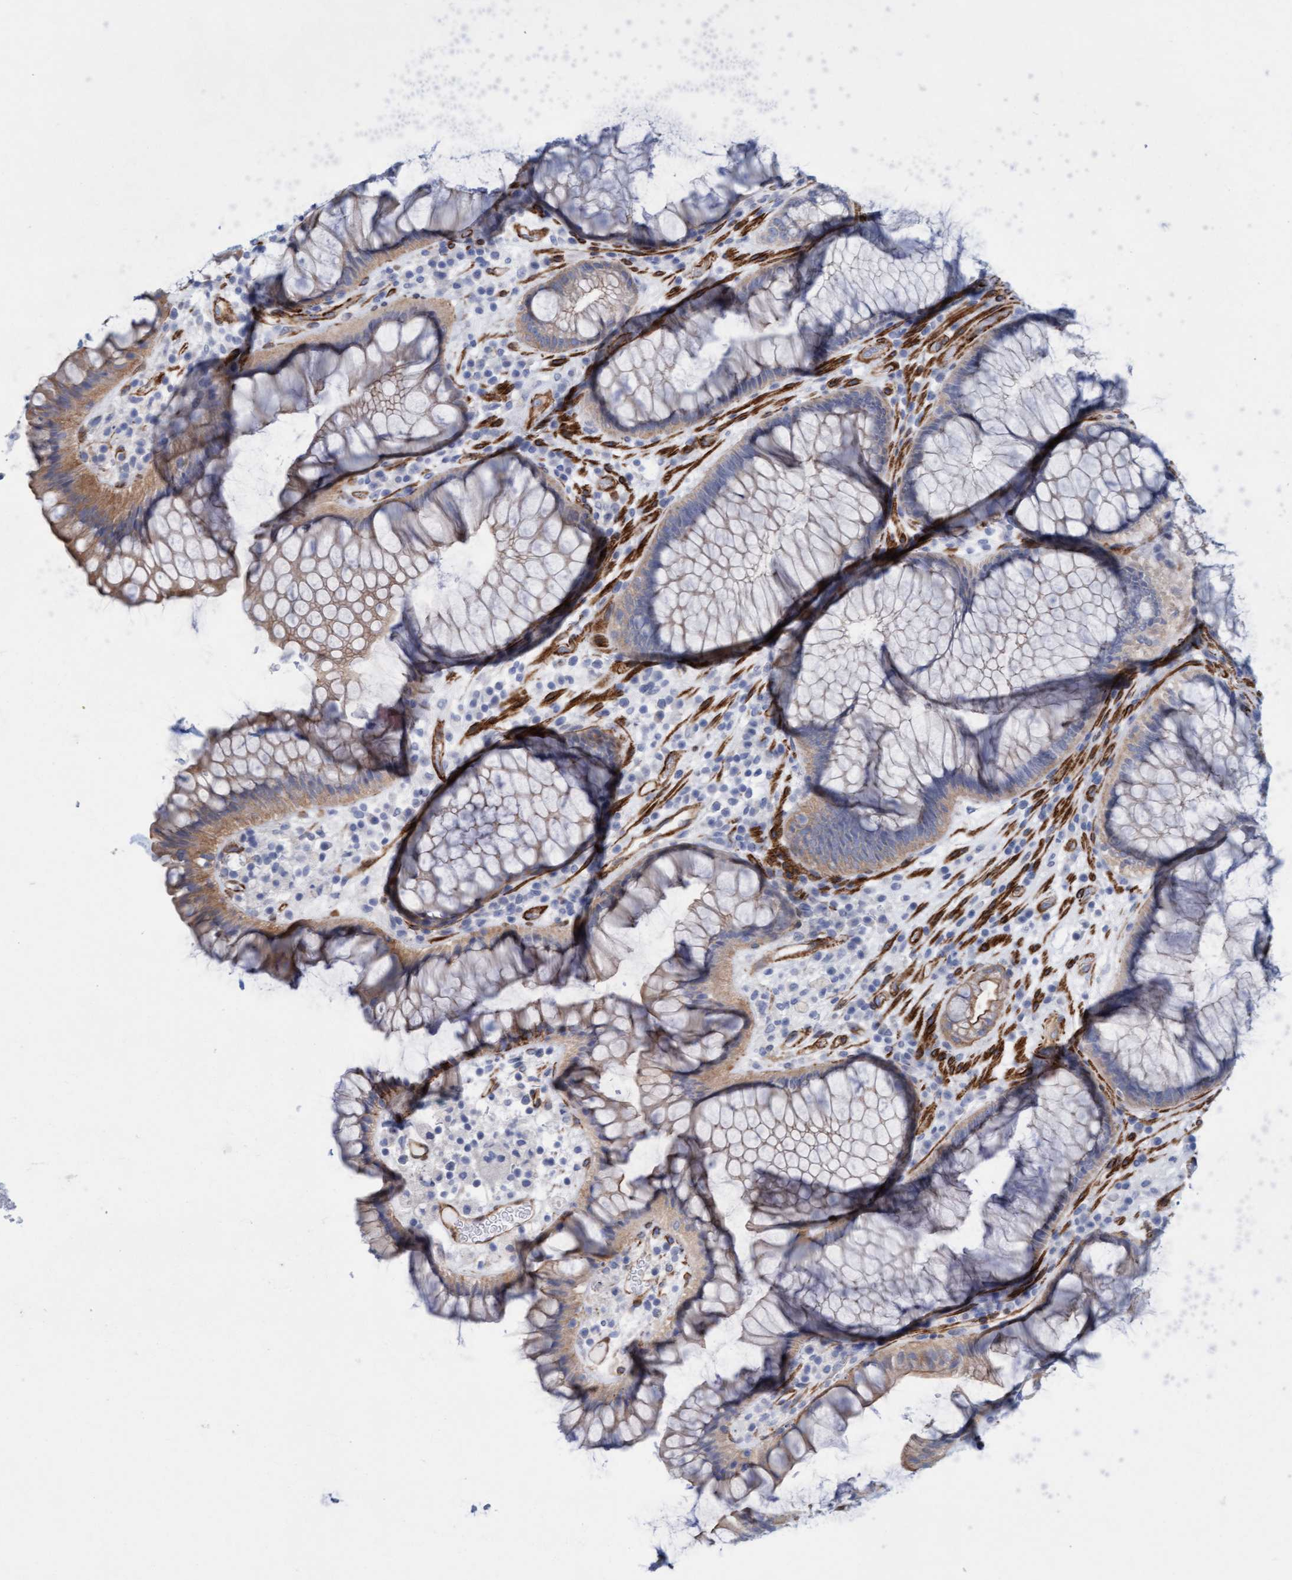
{"staining": {"intensity": "weak", "quantity": "<25%", "location": "cytoplasmic/membranous"}, "tissue": "rectum", "cell_type": "Glandular cells", "image_type": "normal", "snomed": [{"axis": "morphology", "description": "Normal tissue, NOS"}, {"axis": "topography", "description": "Rectum"}], "caption": "Micrograph shows no protein expression in glandular cells of normal rectum. (Stains: DAB immunohistochemistry (IHC) with hematoxylin counter stain, Microscopy: brightfield microscopy at high magnification).", "gene": "MTFR1", "patient": {"sex": "male", "age": 51}}